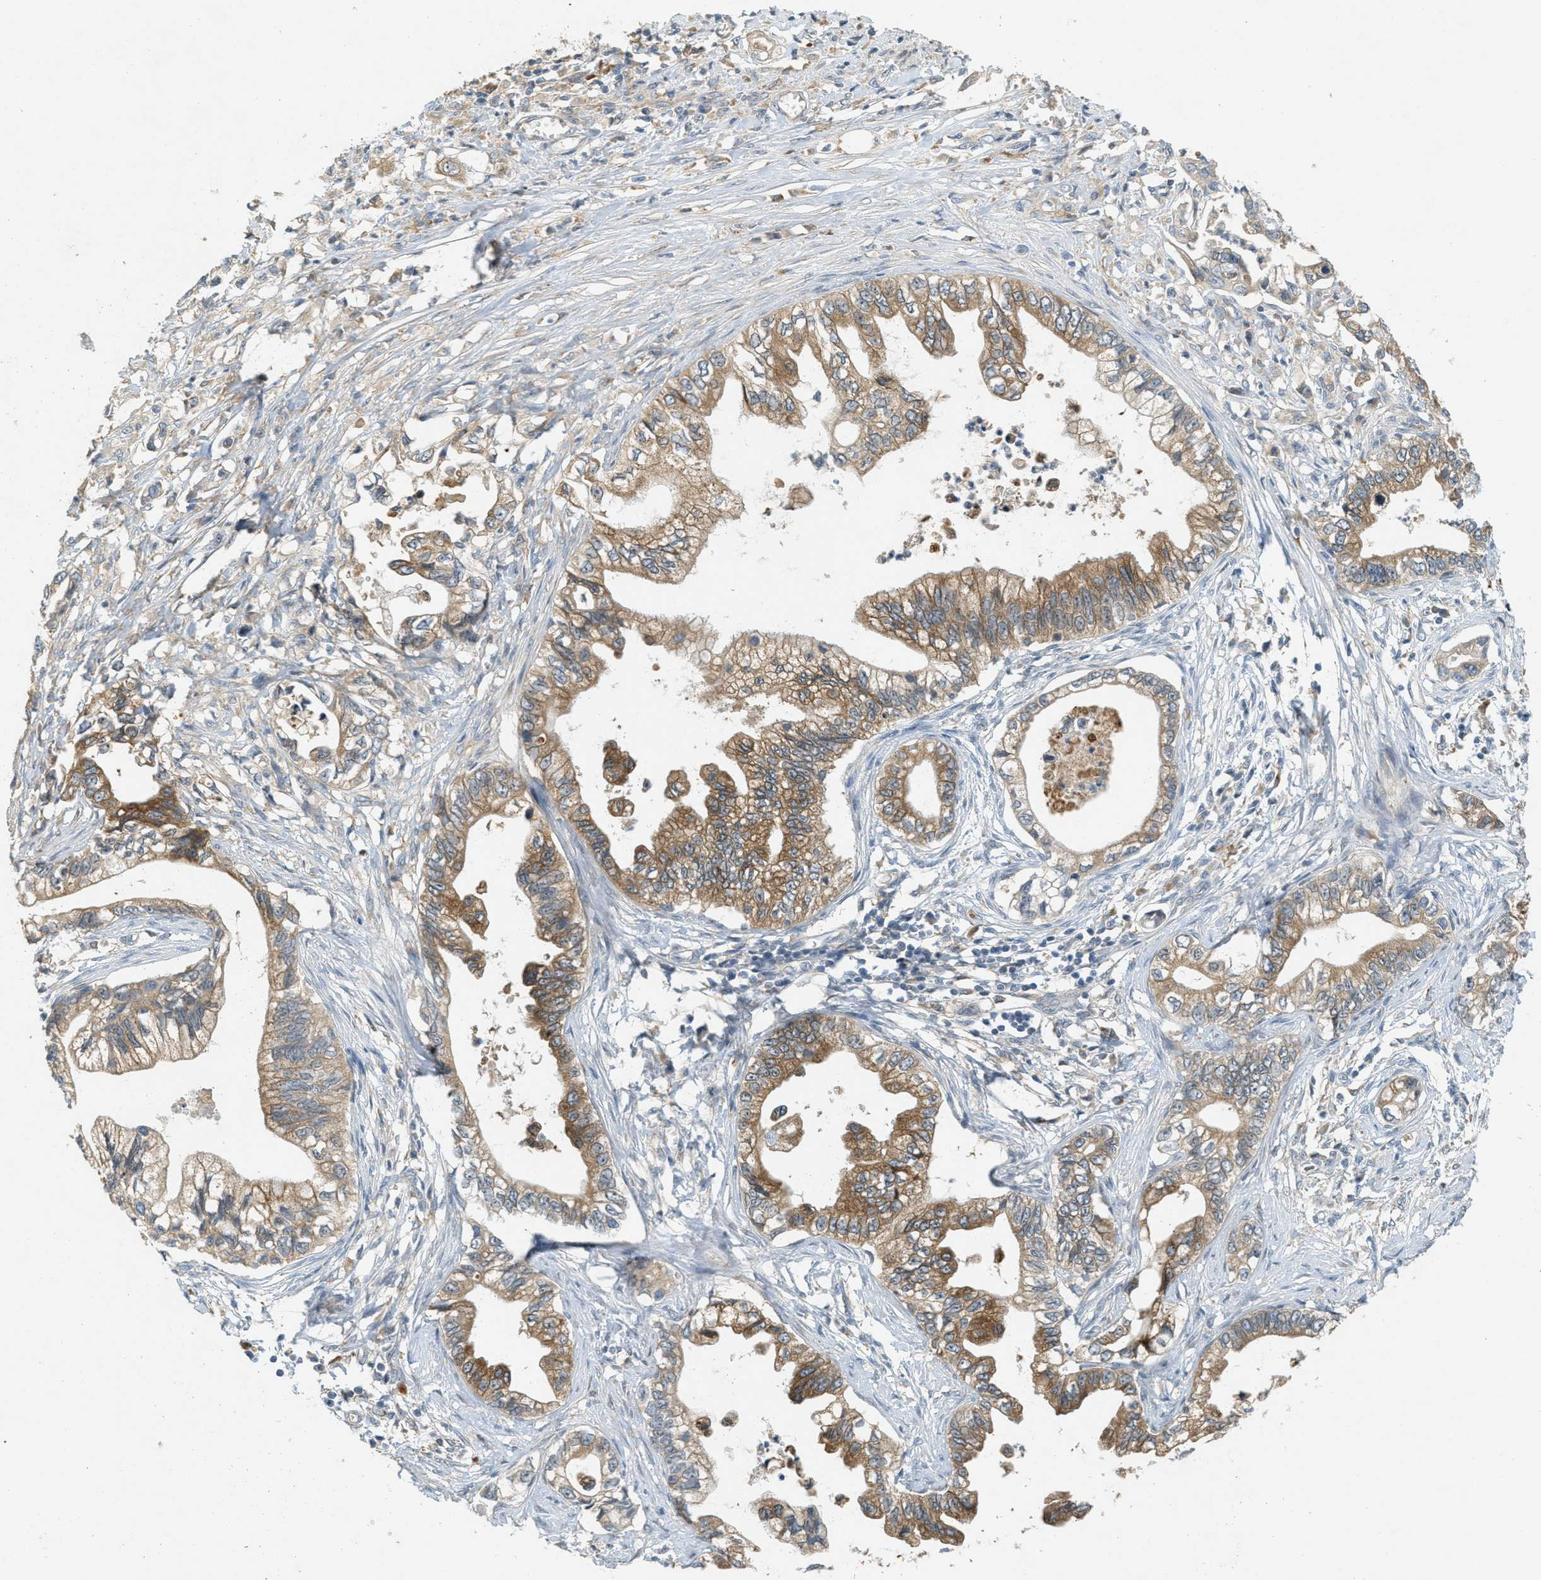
{"staining": {"intensity": "weak", "quantity": ">75%", "location": "cytoplasmic/membranous"}, "tissue": "pancreatic cancer", "cell_type": "Tumor cells", "image_type": "cancer", "snomed": [{"axis": "morphology", "description": "Adenocarcinoma, NOS"}, {"axis": "topography", "description": "Pancreas"}], "caption": "Pancreatic adenocarcinoma stained with immunohistochemistry (IHC) shows weak cytoplasmic/membranous staining in about >75% of tumor cells. (IHC, brightfield microscopy, high magnification).", "gene": "SIGMAR1", "patient": {"sex": "male", "age": 56}}